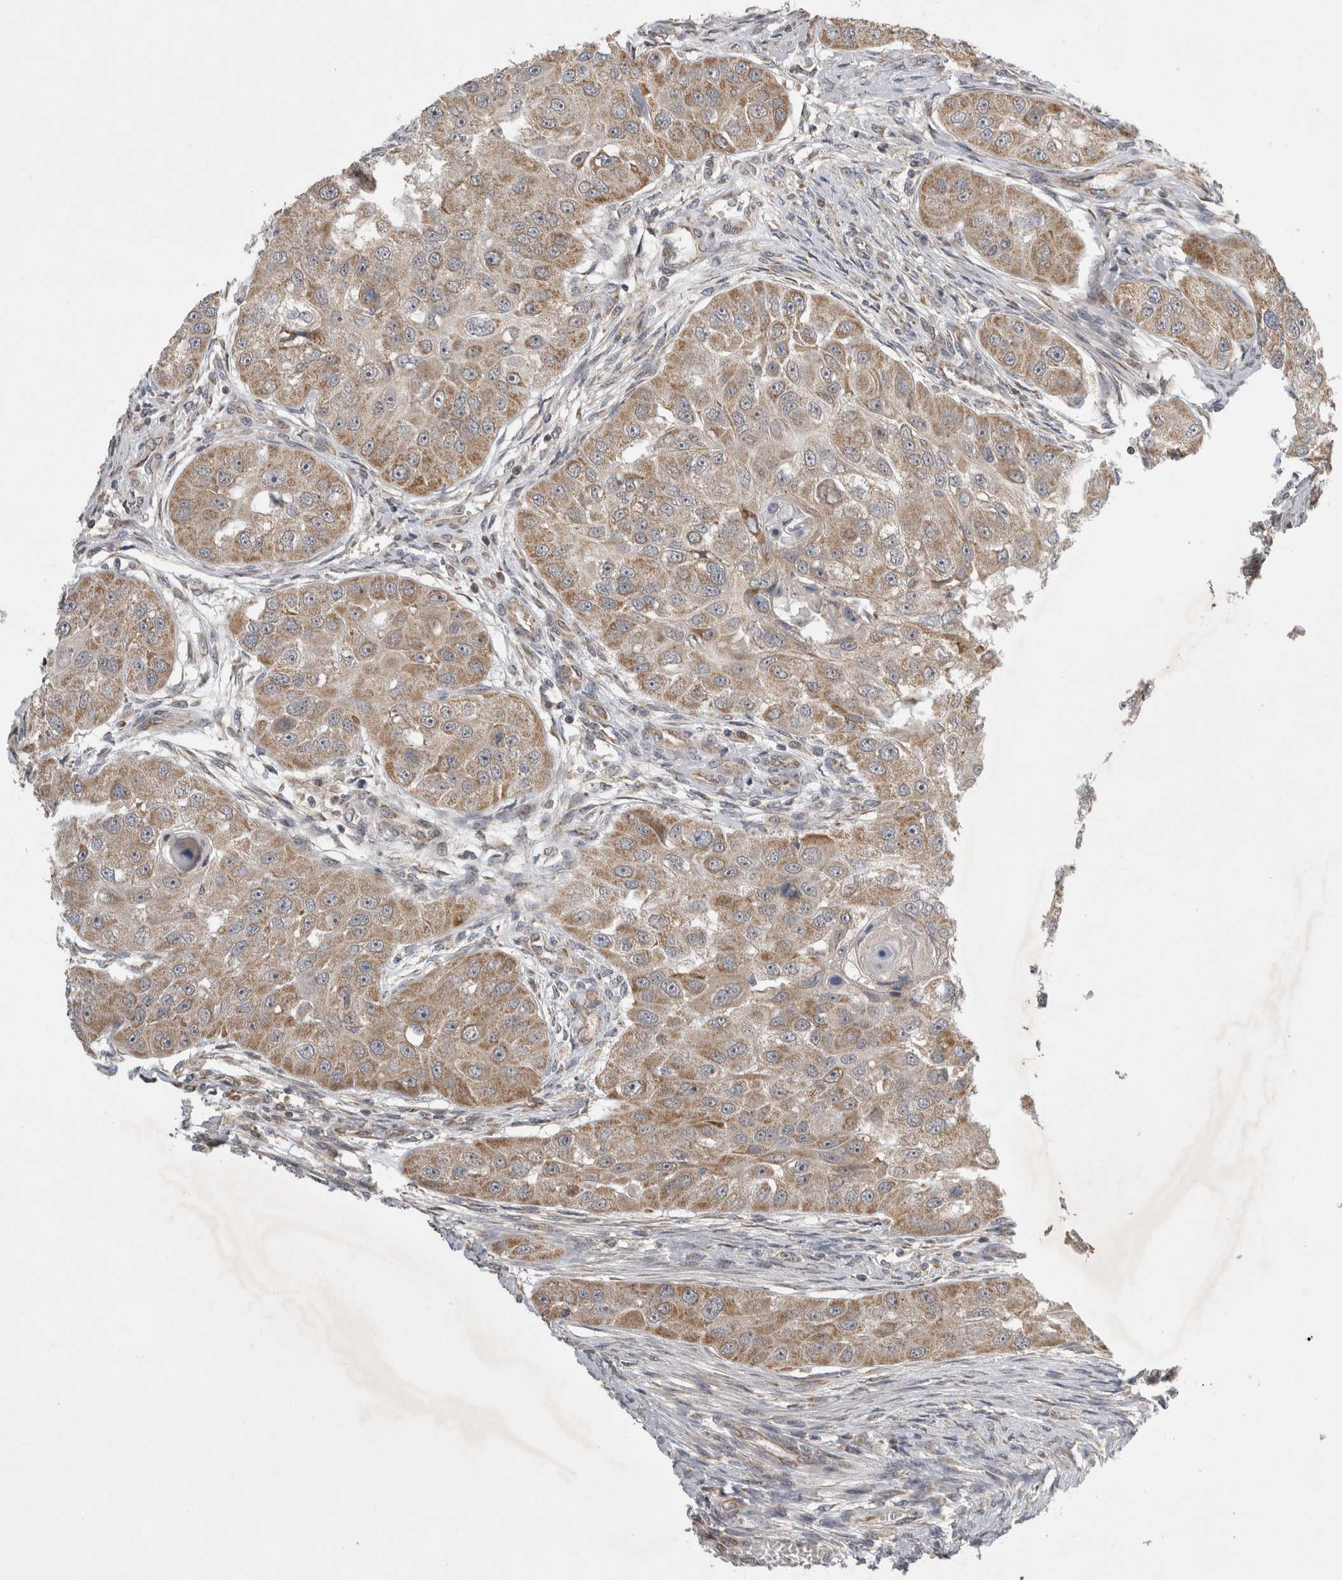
{"staining": {"intensity": "weak", "quantity": ">75%", "location": "cytoplasmic/membranous"}, "tissue": "head and neck cancer", "cell_type": "Tumor cells", "image_type": "cancer", "snomed": [{"axis": "morphology", "description": "Normal tissue, NOS"}, {"axis": "morphology", "description": "Squamous cell carcinoma, NOS"}, {"axis": "topography", "description": "Skeletal muscle"}, {"axis": "topography", "description": "Head-Neck"}], "caption": "Brown immunohistochemical staining in squamous cell carcinoma (head and neck) demonstrates weak cytoplasmic/membranous positivity in about >75% of tumor cells.", "gene": "KCNIP1", "patient": {"sex": "male", "age": 51}}